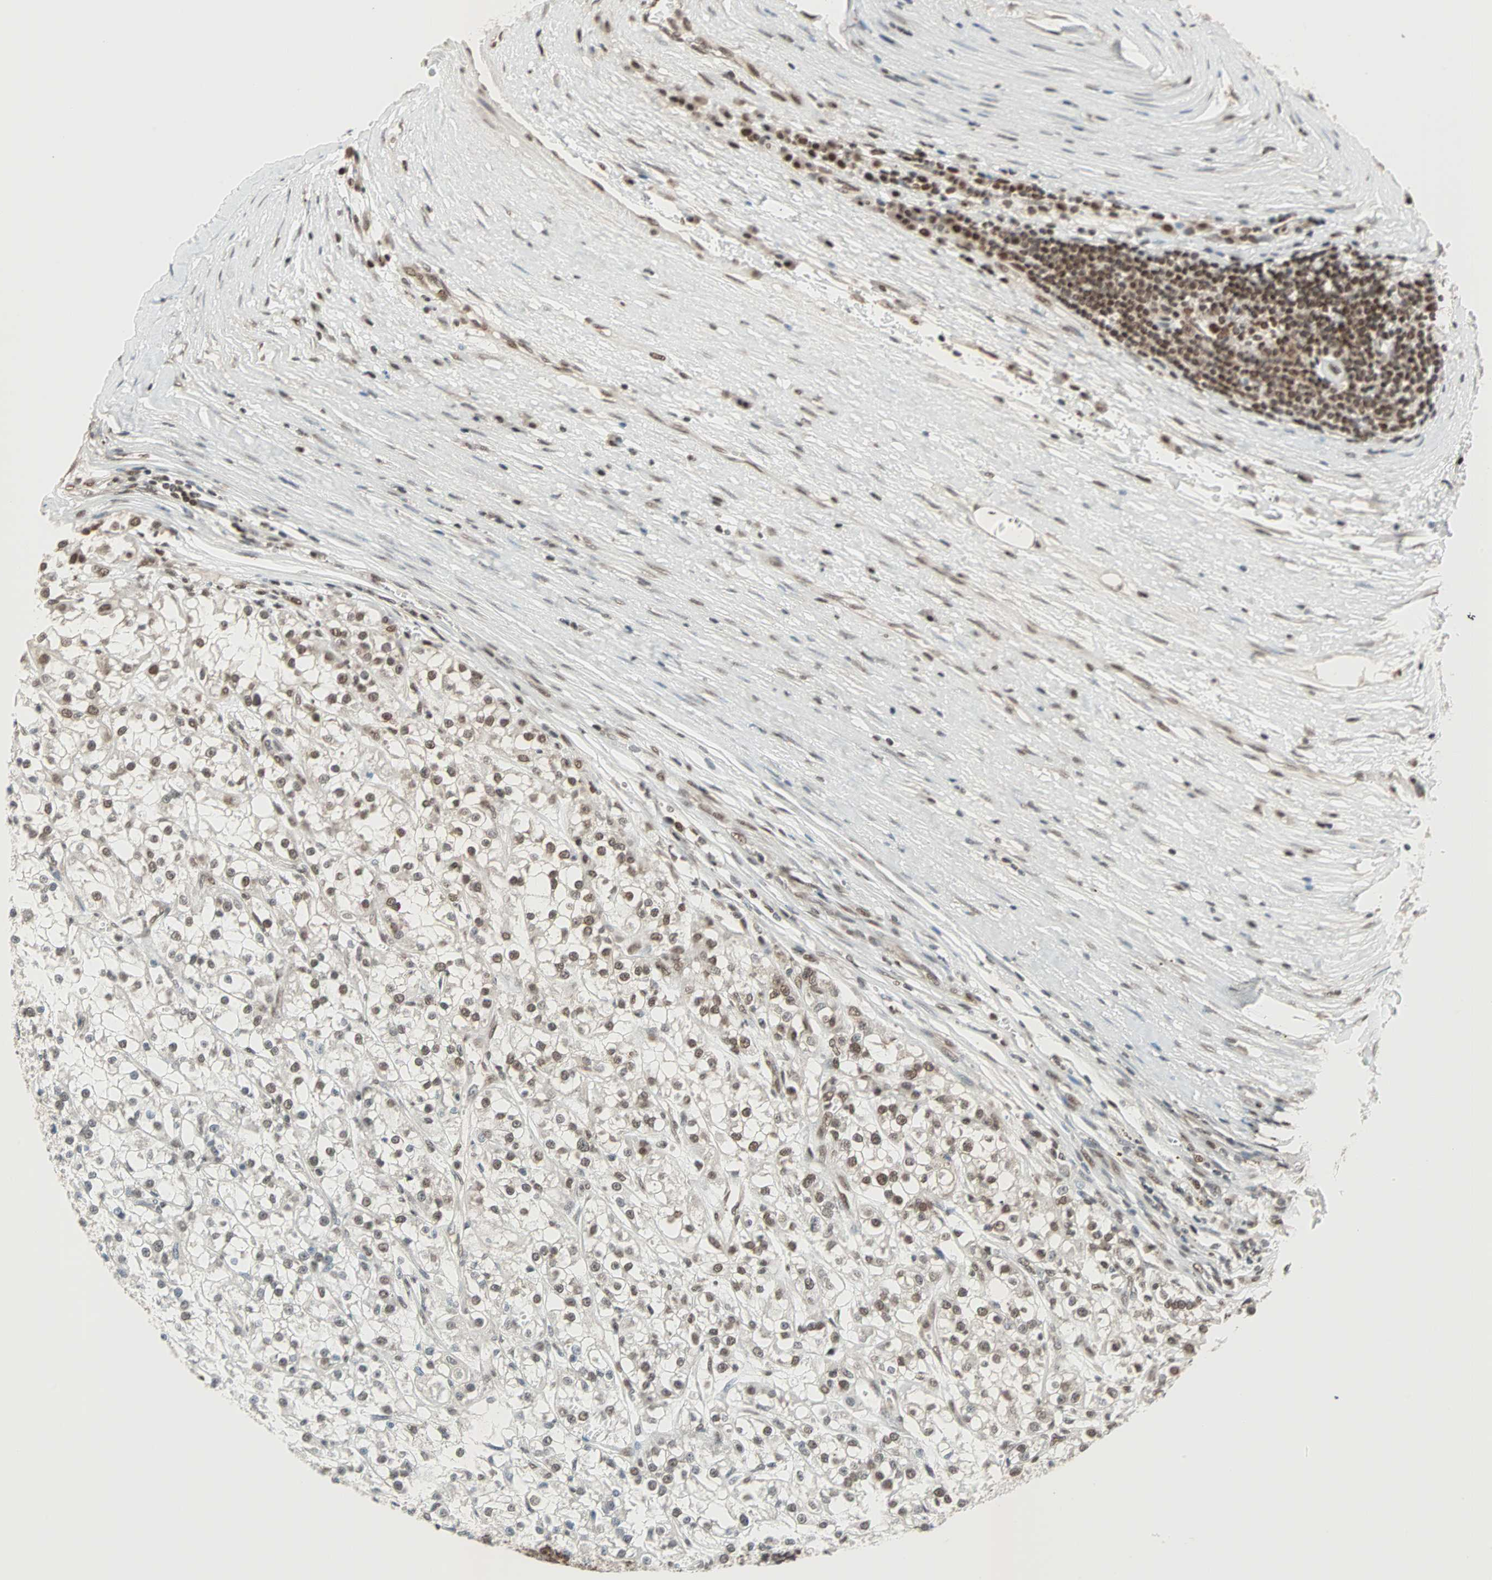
{"staining": {"intensity": "moderate", "quantity": "25%-75%", "location": "nuclear"}, "tissue": "renal cancer", "cell_type": "Tumor cells", "image_type": "cancer", "snomed": [{"axis": "morphology", "description": "Adenocarcinoma, NOS"}, {"axis": "topography", "description": "Kidney"}], "caption": "Moderate nuclear protein expression is seen in approximately 25%-75% of tumor cells in adenocarcinoma (renal).", "gene": "DAZAP1", "patient": {"sex": "female", "age": 52}}